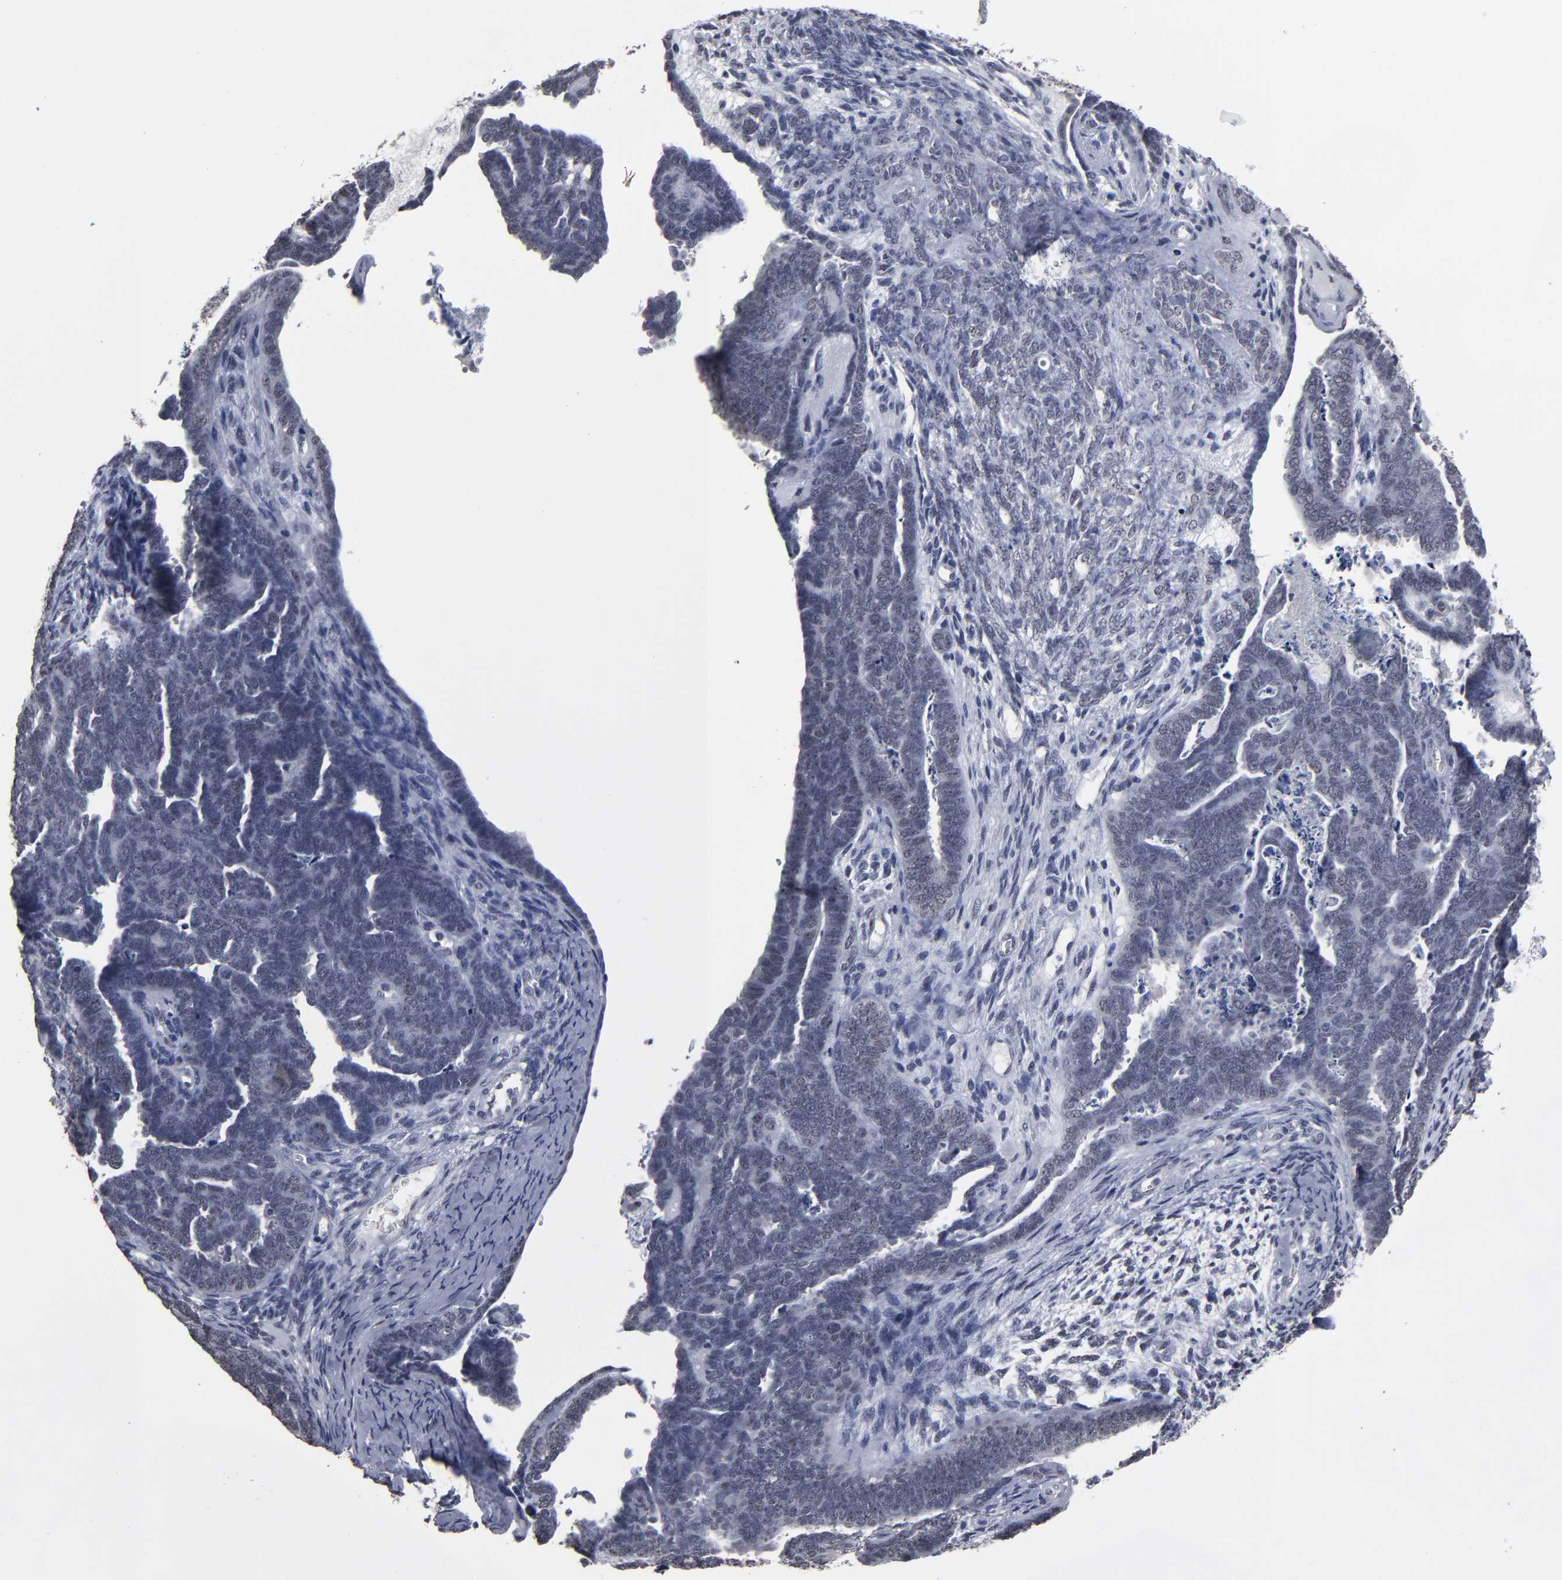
{"staining": {"intensity": "negative", "quantity": "none", "location": "none"}, "tissue": "endometrial cancer", "cell_type": "Tumor cells", "image_type": "cancer", "snomed": [{"axis": "morphology", "description": "Neoplasm, malignant, NOS"}, {"axis": "topography", "description": "Endometrium"}], "caption": "There is no significant expression in tumor cells of endometrial cancer (neoplasm (malignant)). The staining is performed using DAB brown chromogen with nuclei counter-stained in using hematoxylin.", "gene": "SSRP1", "patient": {"sex": "female", "age": 74}}